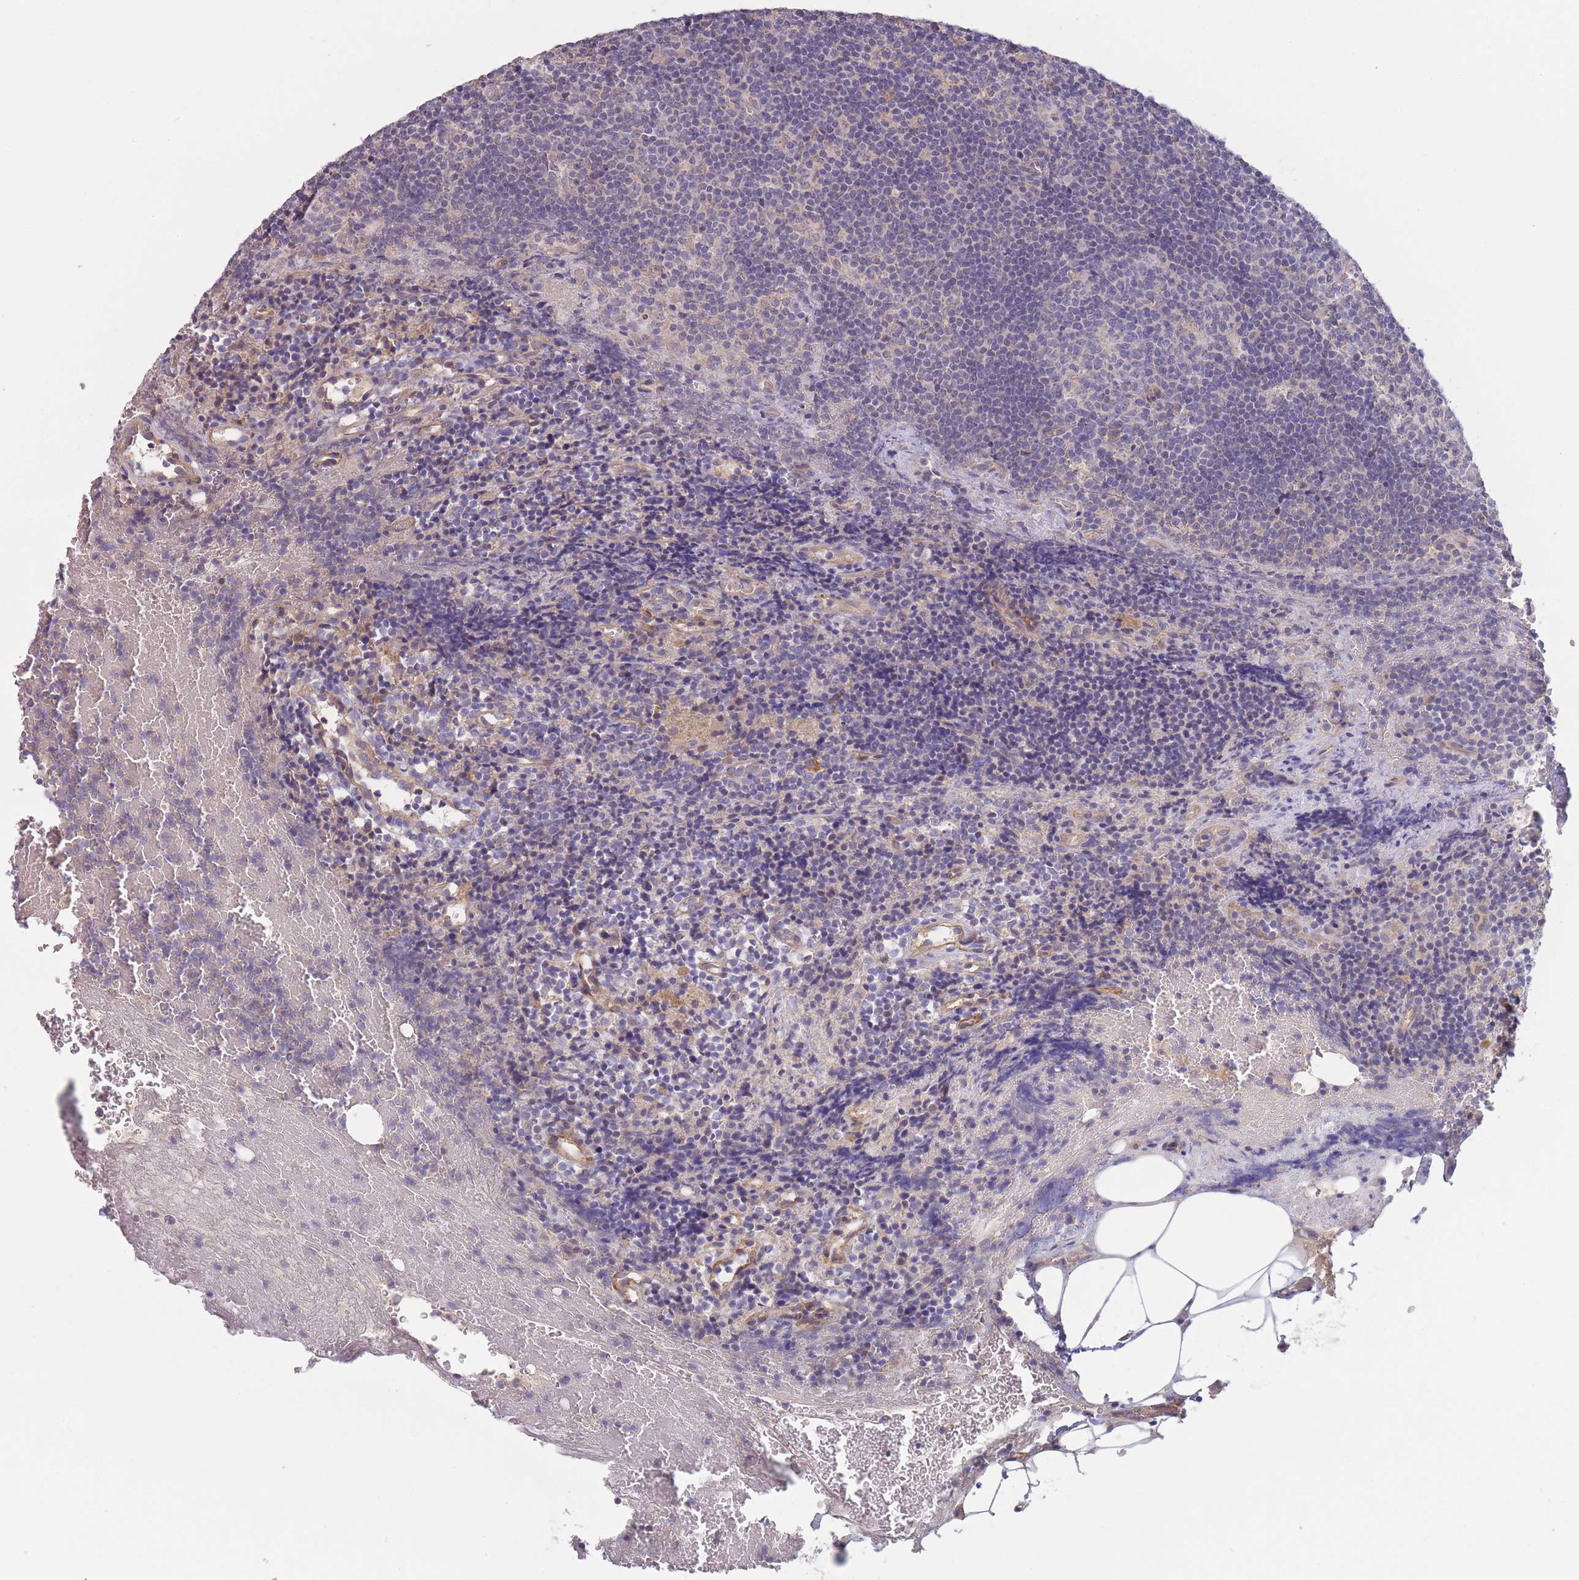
{"staining": {"intensity": "negative", "quantity": "none", "location": "none"}, "tissue": "lymph node", "cell_type": "Germinal center cells", "image_type": "normal", "snomed": [{"axis": "morphology", "description": "Normal tissue, NOS"}, {"axis": "topography", "description": "Lymph node"}], "caption": "Lymph node stained for a protein using immunohistochemistry (IHC) reveals no positivity germinal center cells.", "gene": "NDUFAF5", "patient": {"sex": "male", "age": 58}}